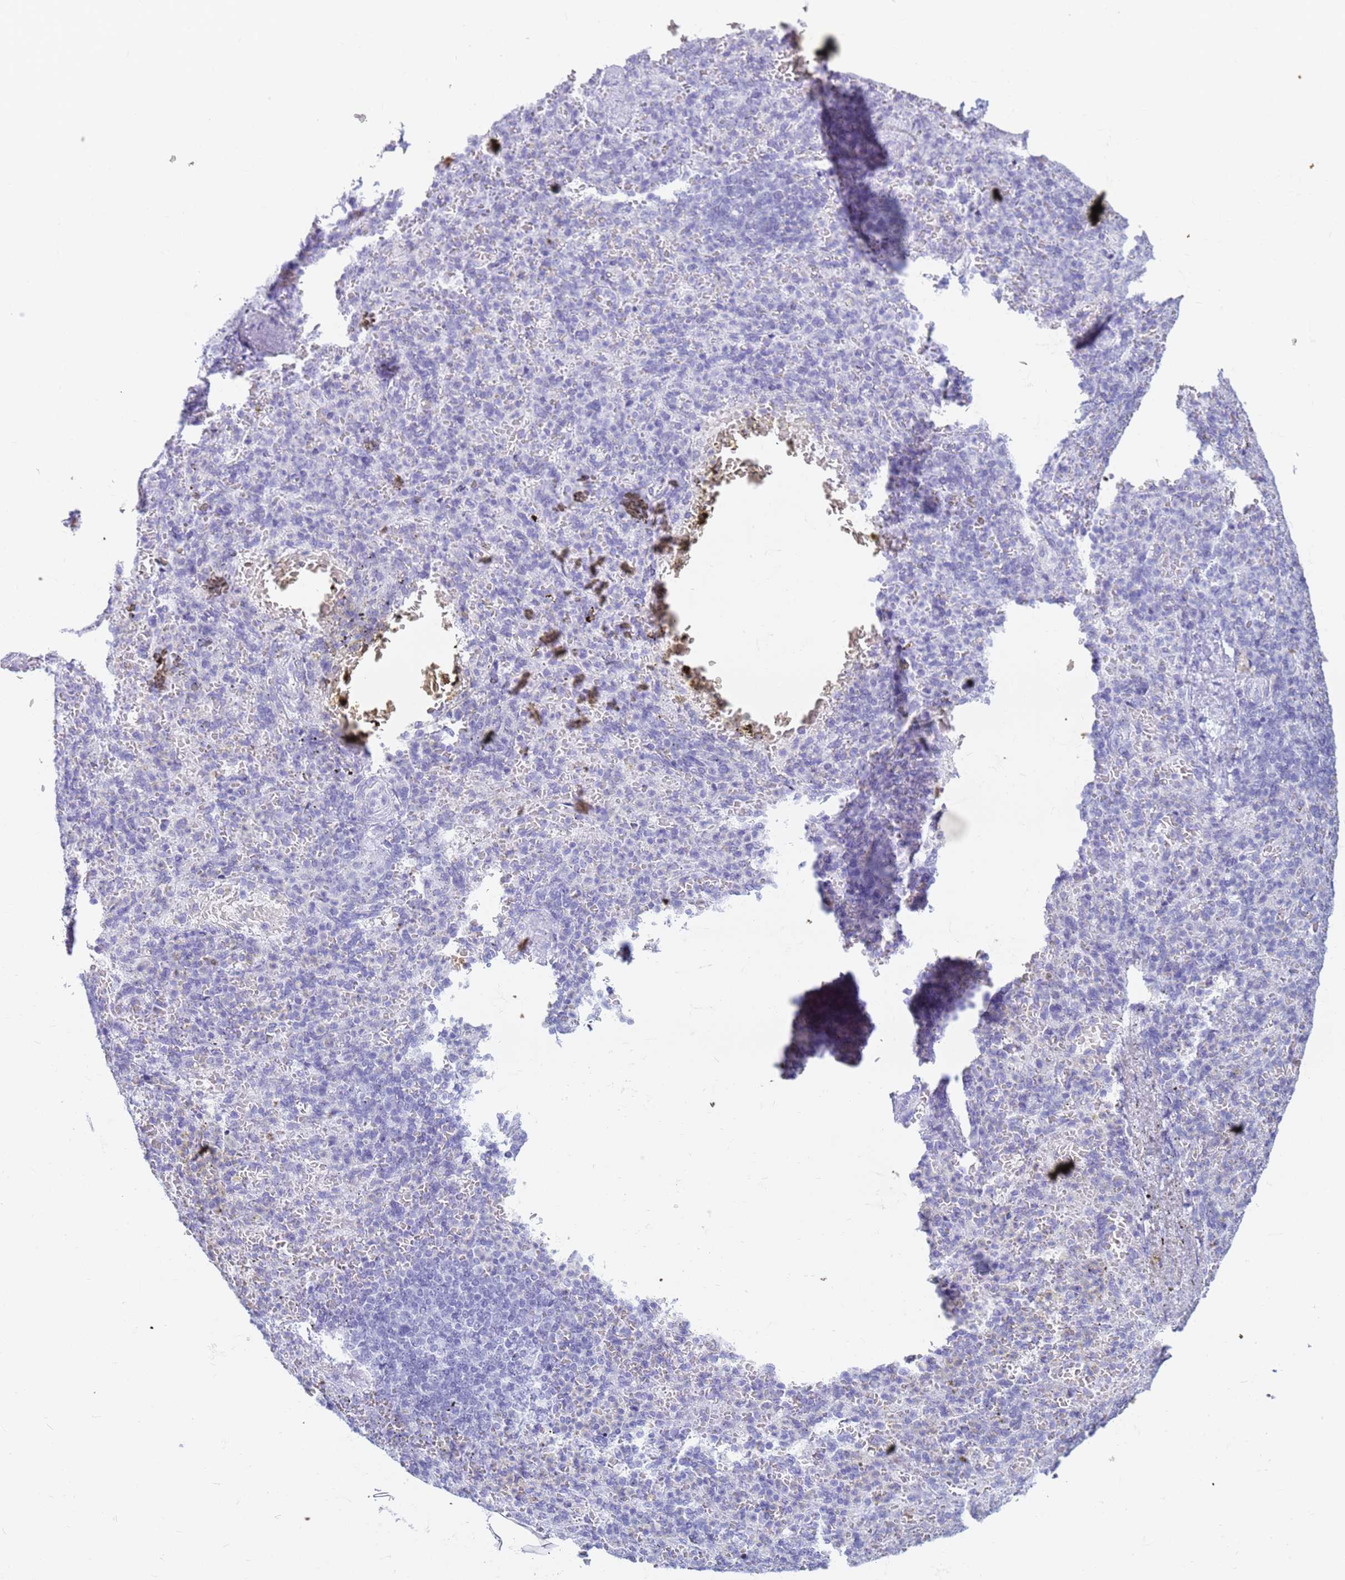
{"staining": {"intensity": "negative", "quantity": "none", "location": "none"}, "tissue": "spleen", "cell_type": "Cells in red pulp", "image_type": "normal", "snomed": [{"axis": "morphology", "description": "Normal tissue, NOS"}, {"axis": "topography", "description": "Spleen"}], "caption": "Normal spleen was stained to show a protein in brown. There is no significant staining in cells in red pulp. (DAB (3,3'-diaminobenzidine) immunohistochemistry, high magnification).", "gene": "SLC7A9", "patient": {"sex": "female", "age": 74}}